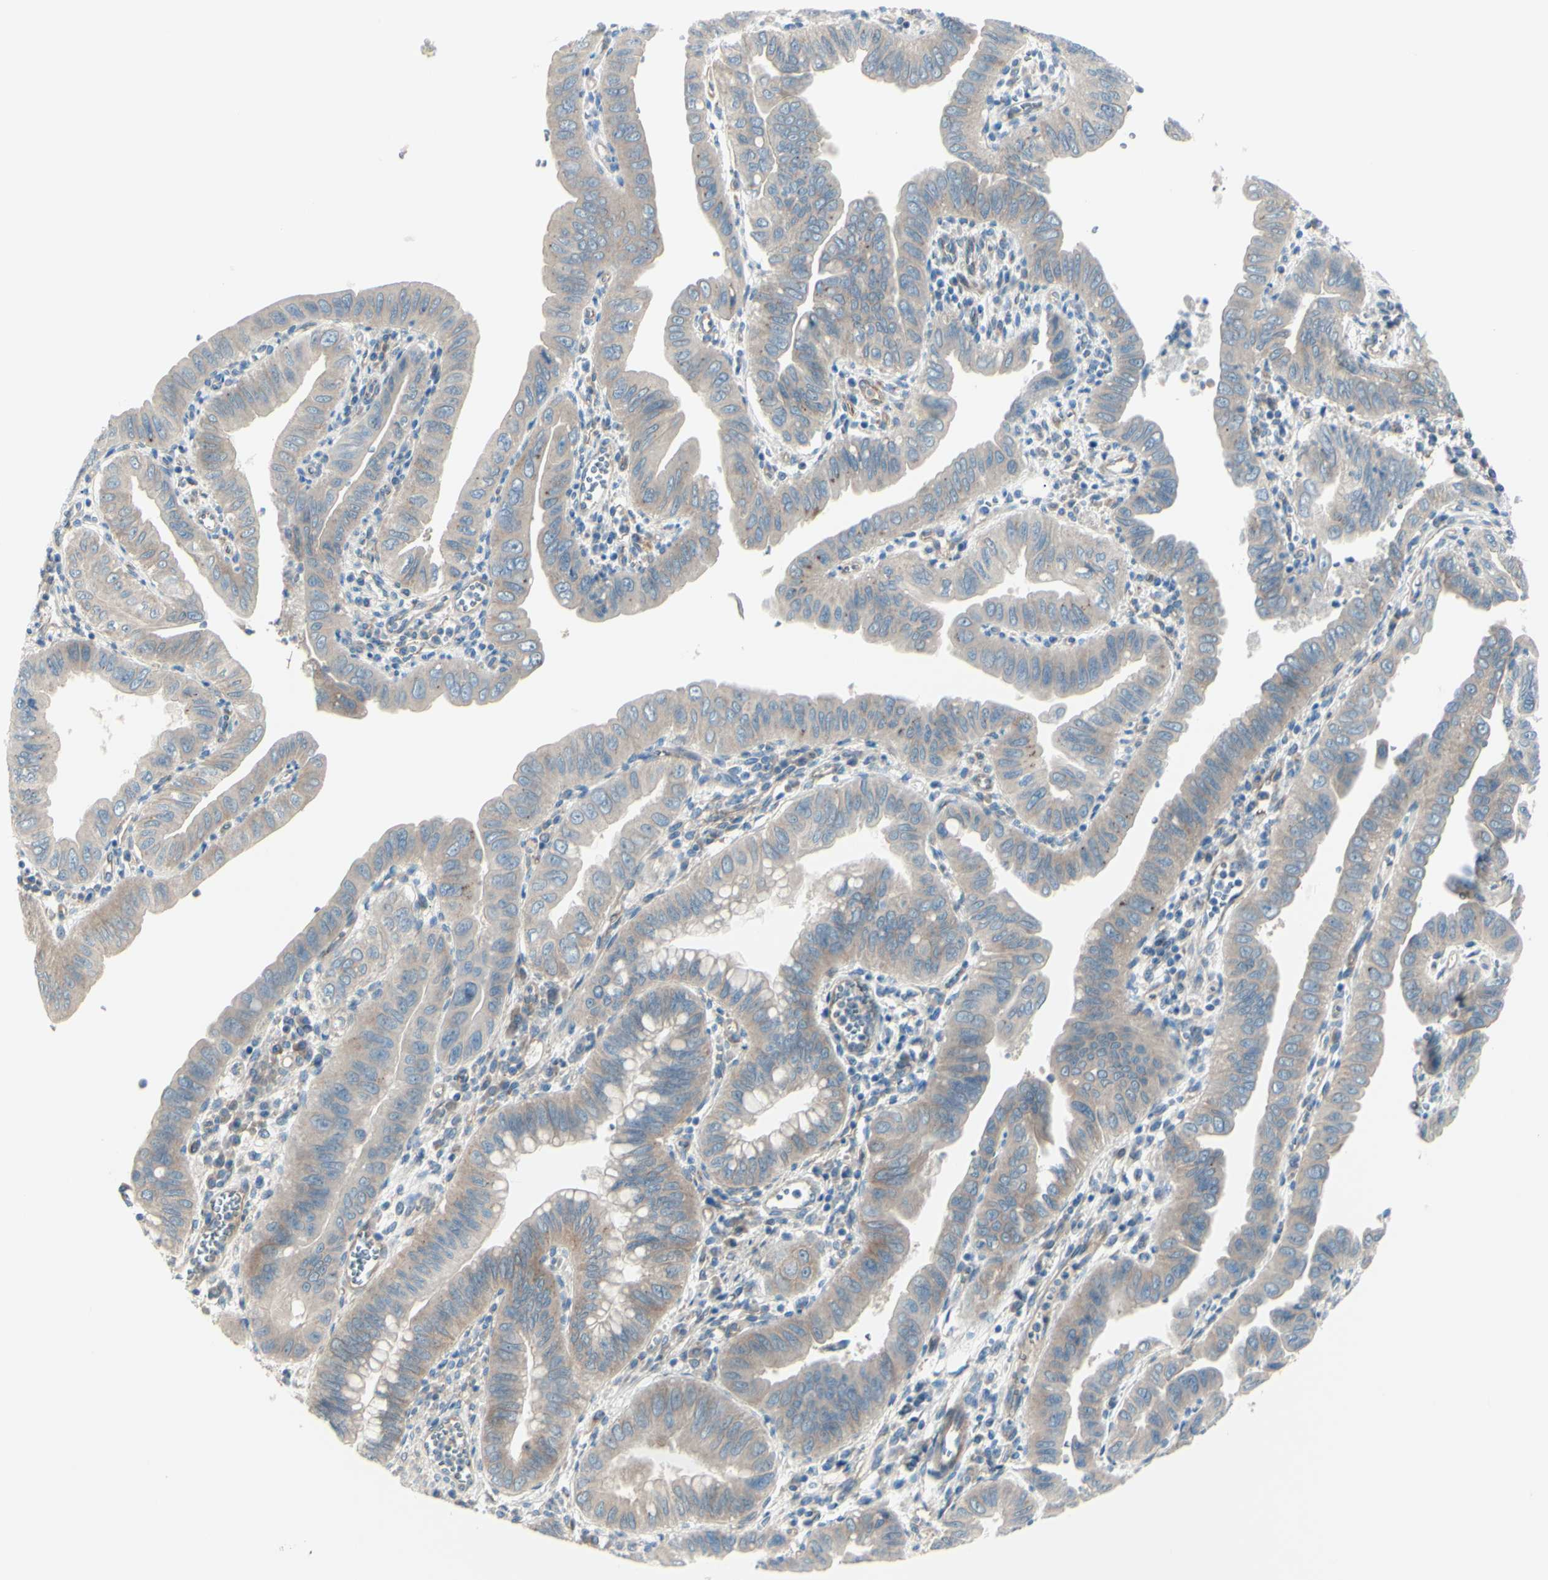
{"staining": {"intensity": "weak", "quantity": ">75%", "location": "cytoplasmic/membranous"}, "tissue": "pancreatic cancer", "cell_type": "Tumor cells", "image_type": "cancer", "snomed": [{"axis": "morphology", "description": "Normal tissue, NOS"}, {"axis": "topography", "description": "Lymph node"}], "caption": "A photomicrograph showing weak cytoplasmic/membranous positivity in about >75% of tumor cells in pancreatic cancer, as visualized by brown immunohistochemical staining.", "gene": "PCDHGA2", "patient": {"sex": "male", "age": 50}}